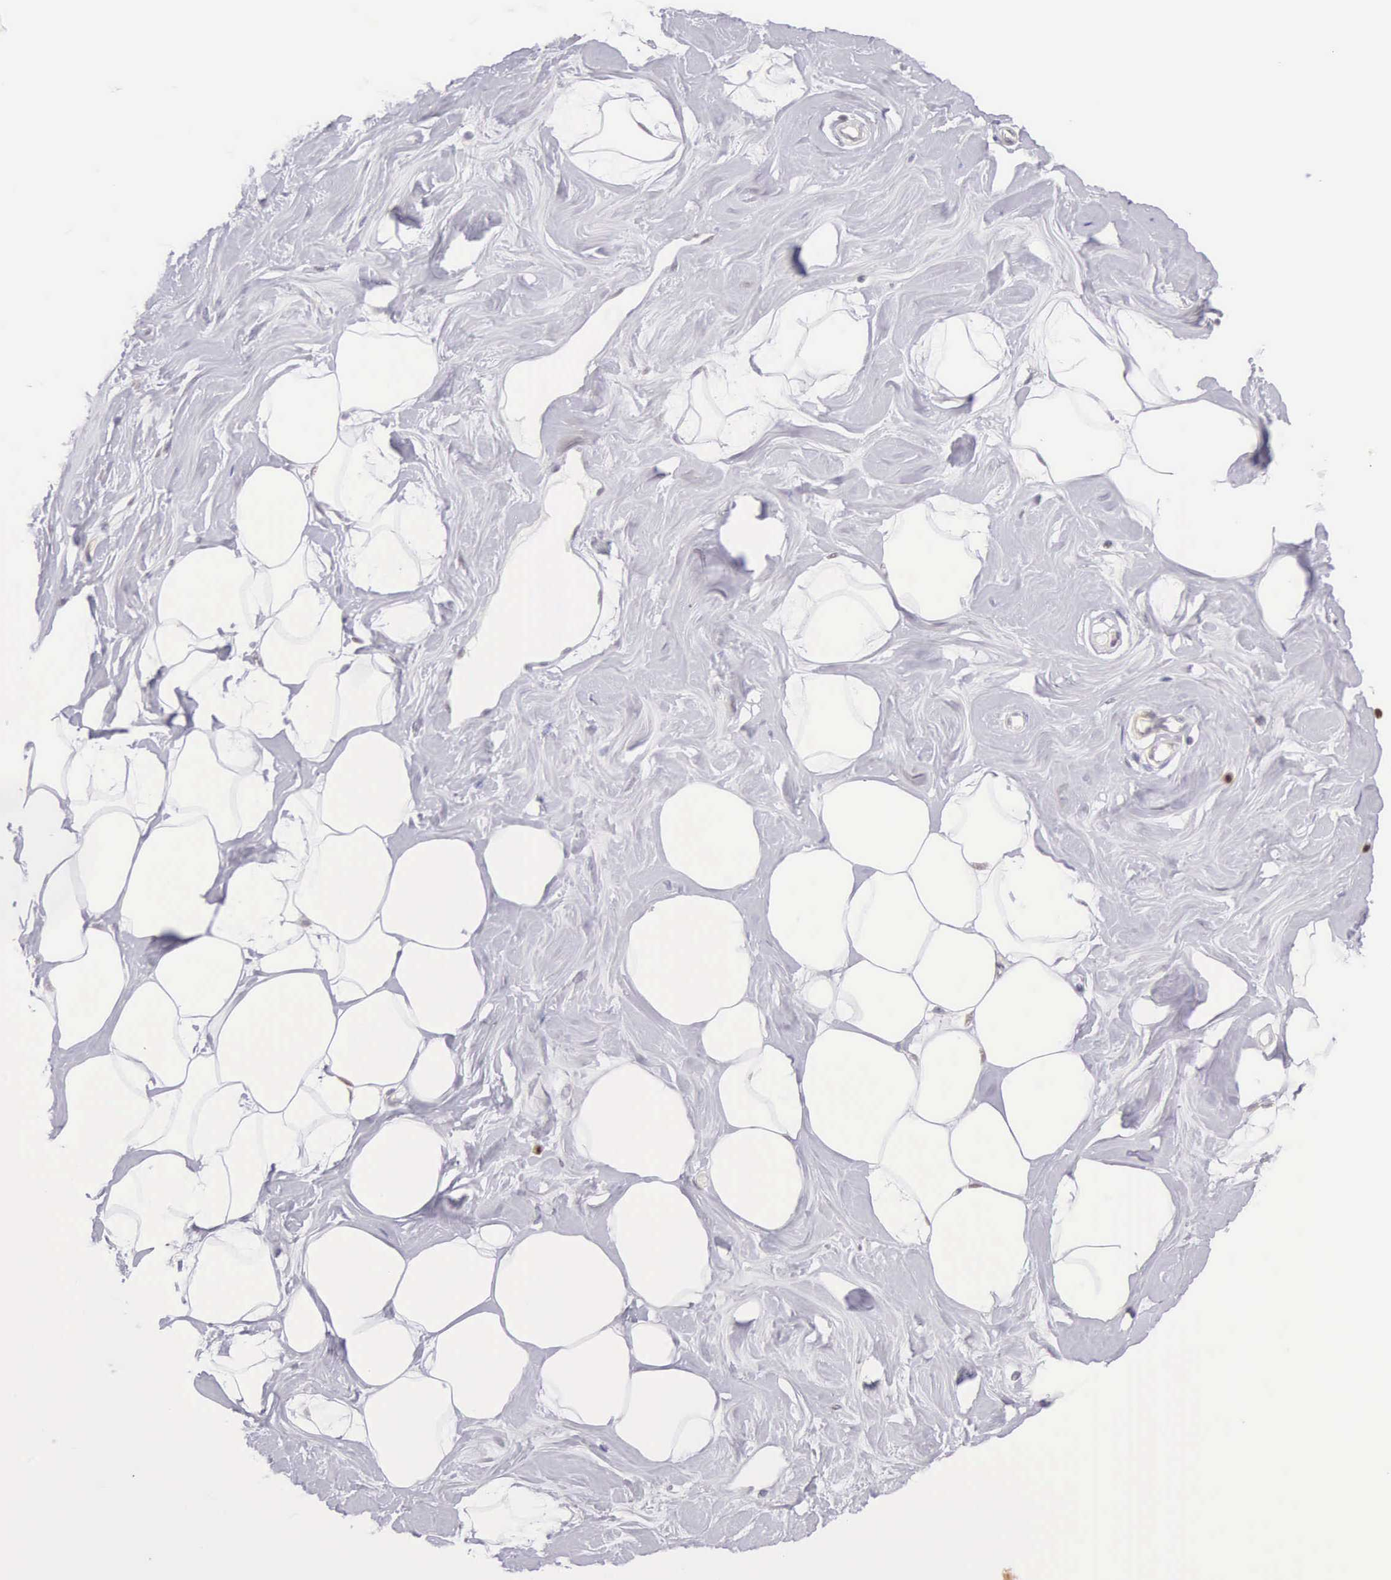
{"staining": {"intensity": "negative", "quantity": "none", "location": "none"}, "tissue": "adipose tissue", "cell_type": "Adipocytes", "image_type": "normal", "snomed": [{"axis": "morphology", "description": "Normal tissue, NOS"}, {"axis": "topography", "description": "Breast"}], "caption": "An immunohistochemistry micrograph of unremarkable adipose tissue is shown. There is no staining in adipocytes of adipose tissue. The staining was performed using DAB to visualize the protein expression in brown, while the nuclei were stained in blue with hematoxylin (Magnification: 20x).", "gene": "CCDC117", "patient": {"sex": "female", "age": 44}}